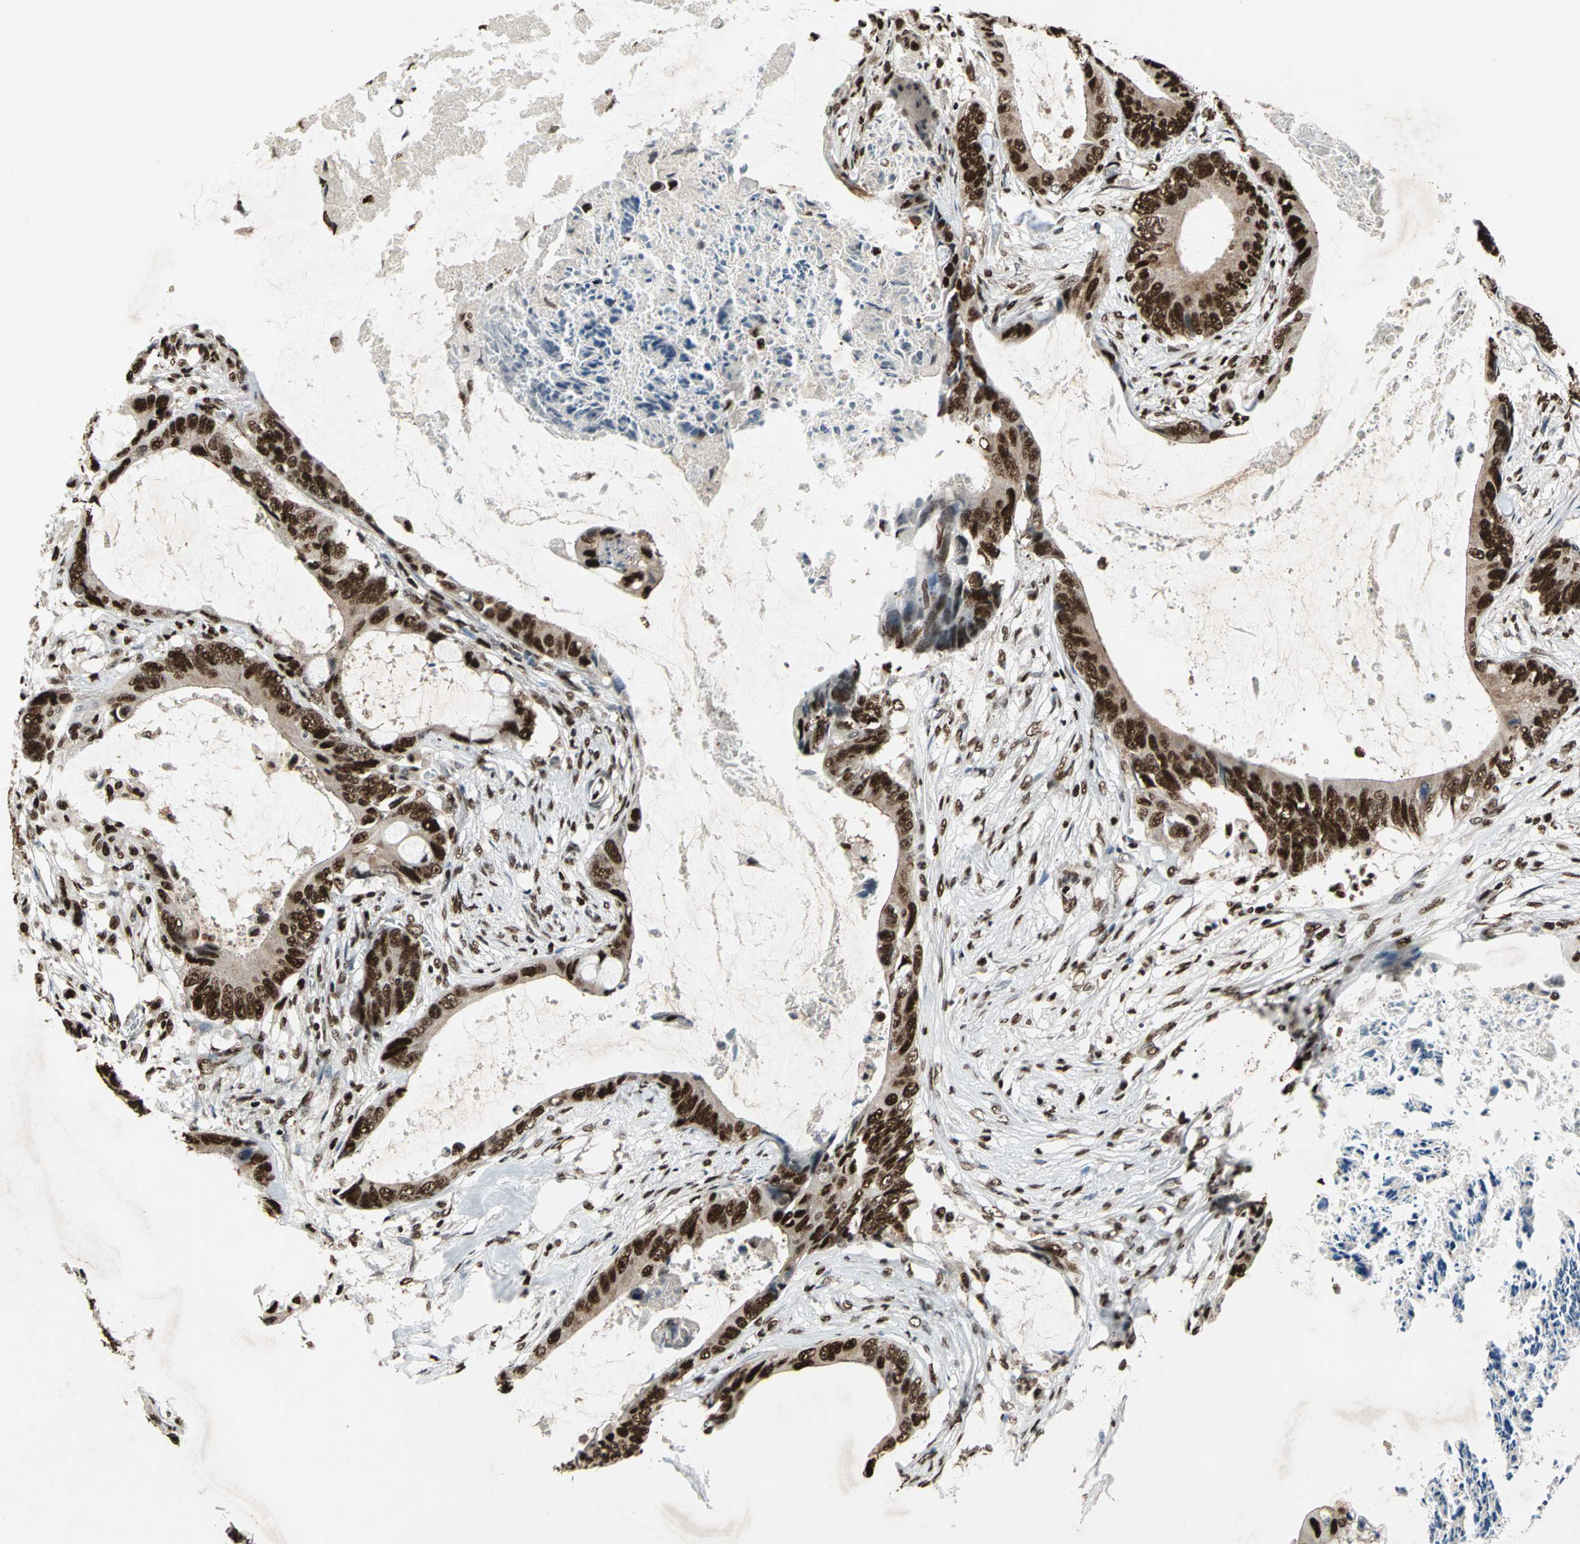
{"staining": {"intensity": "strong", "quantity": ">75%", "location": "nuclear"}, "tissue": "colorectal cancer", "cell_type": "Tumor cells", "image_type": "cancer", "snomed": [{"axis": "morphology", "description": "Normal tissue, NOS"}, {"axis": "morphology", "description": "Adenocarcinoma, NOS"}, {"axis": "topography", "description": "Rectum"}, {"axis": "topography", "description": "Peripheral nerve tissue"}], "caption": "A high-resolution image shows immunohistochemistry staining of colorectal cancer, which demonstrates strong nuclear staining in approximately >75% of tumor cells.", "gene": "ANP32A", "patient": {"sex": "female", "age": 77}}